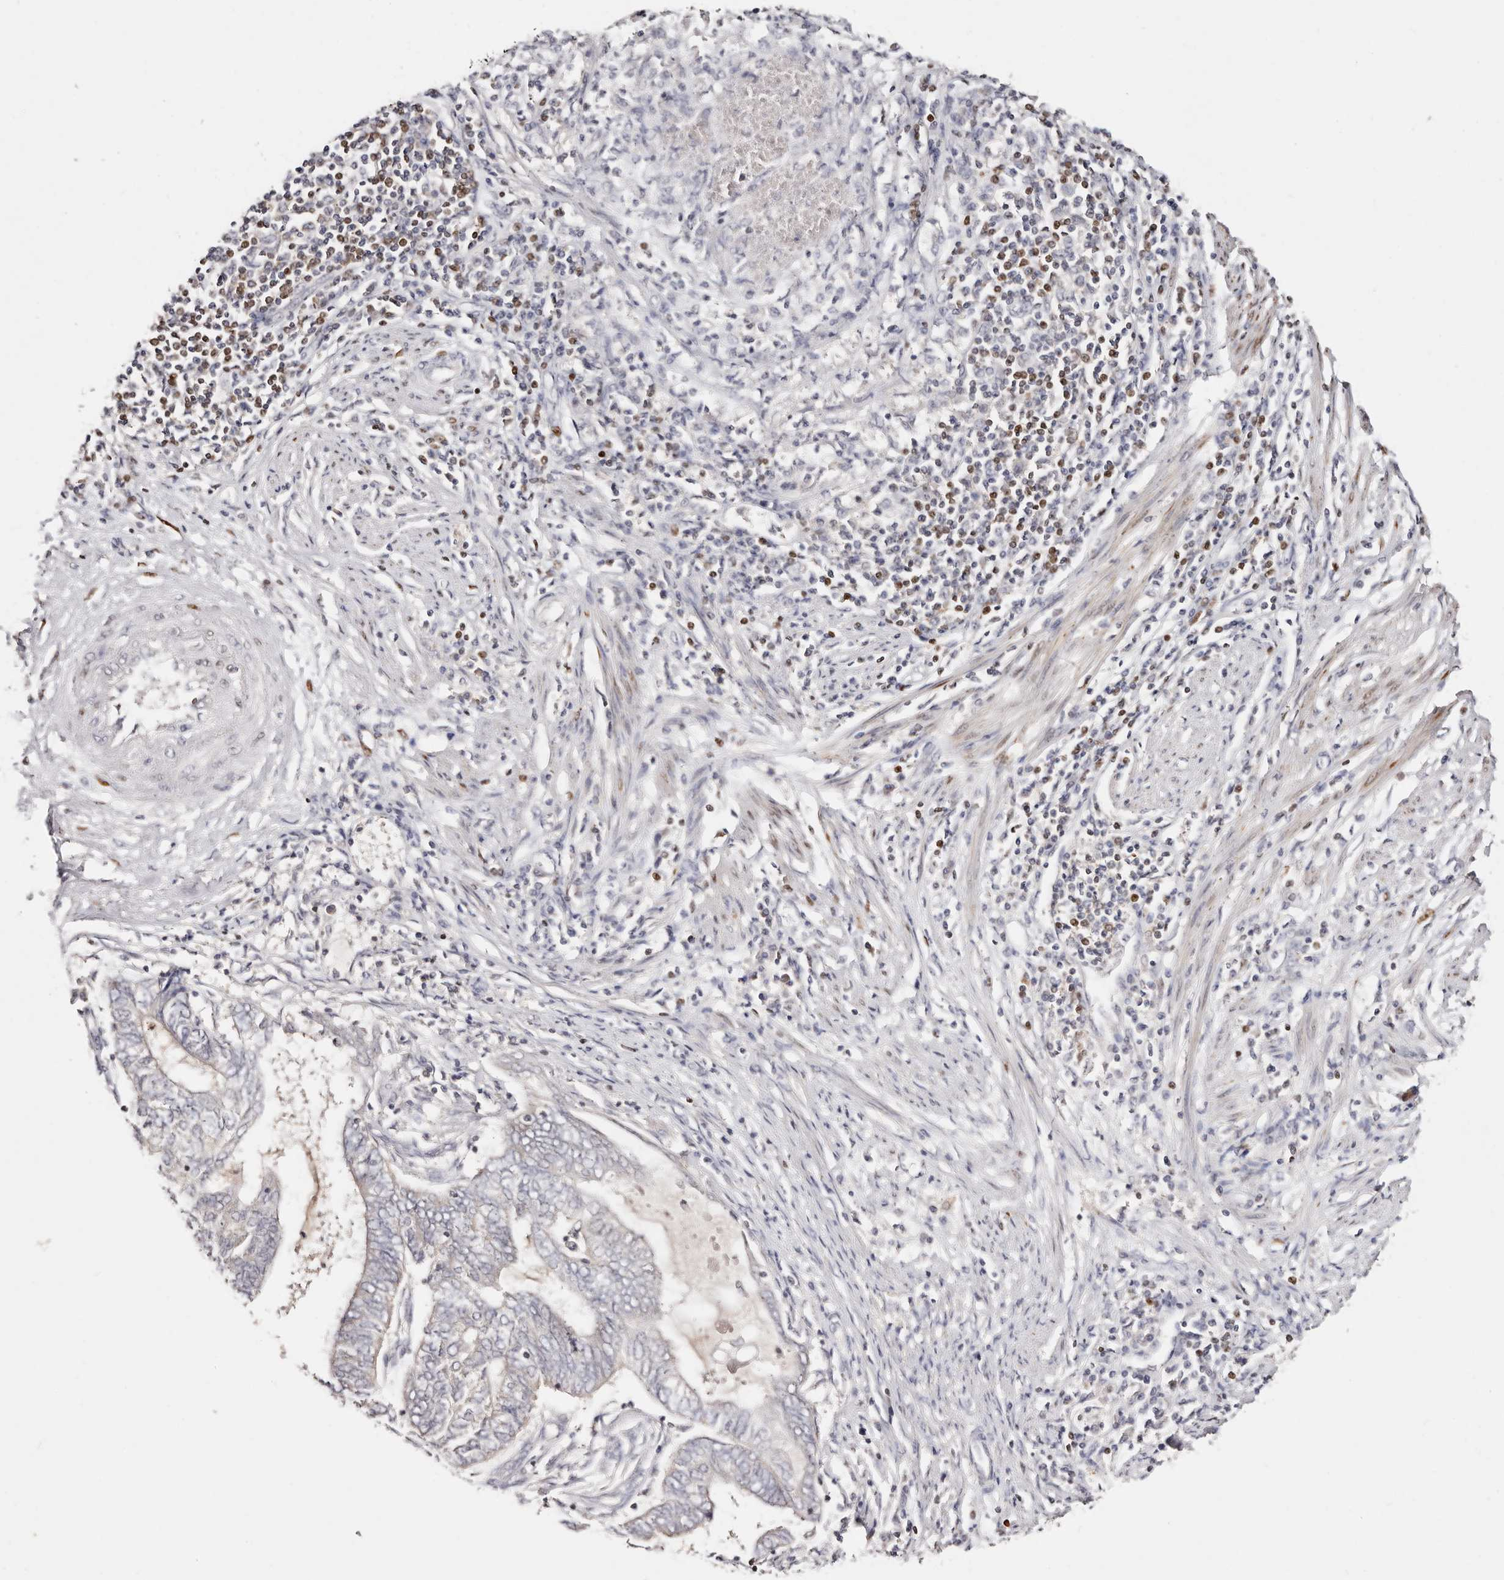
{"staining": {"intensity": "negative", "quantity": "none", "location": "none"}, "tissue": "endometrial cancer", "cell_type": "Tumor cells", "image_type": "cancer", "snomed": [{"axis": "morphology", "description": "Adenocarcinoma, NOS"}, {"axis": "topography", "description": "Uterus"}, {"axis": "topography", "description": "Endometrium"}], "caption": "There is no significant staining in tumor cells of endometrial cancer (adenocarcinoma).", "gene": "IQGAP3", "patient": {"sex": "female", "age": 70}}